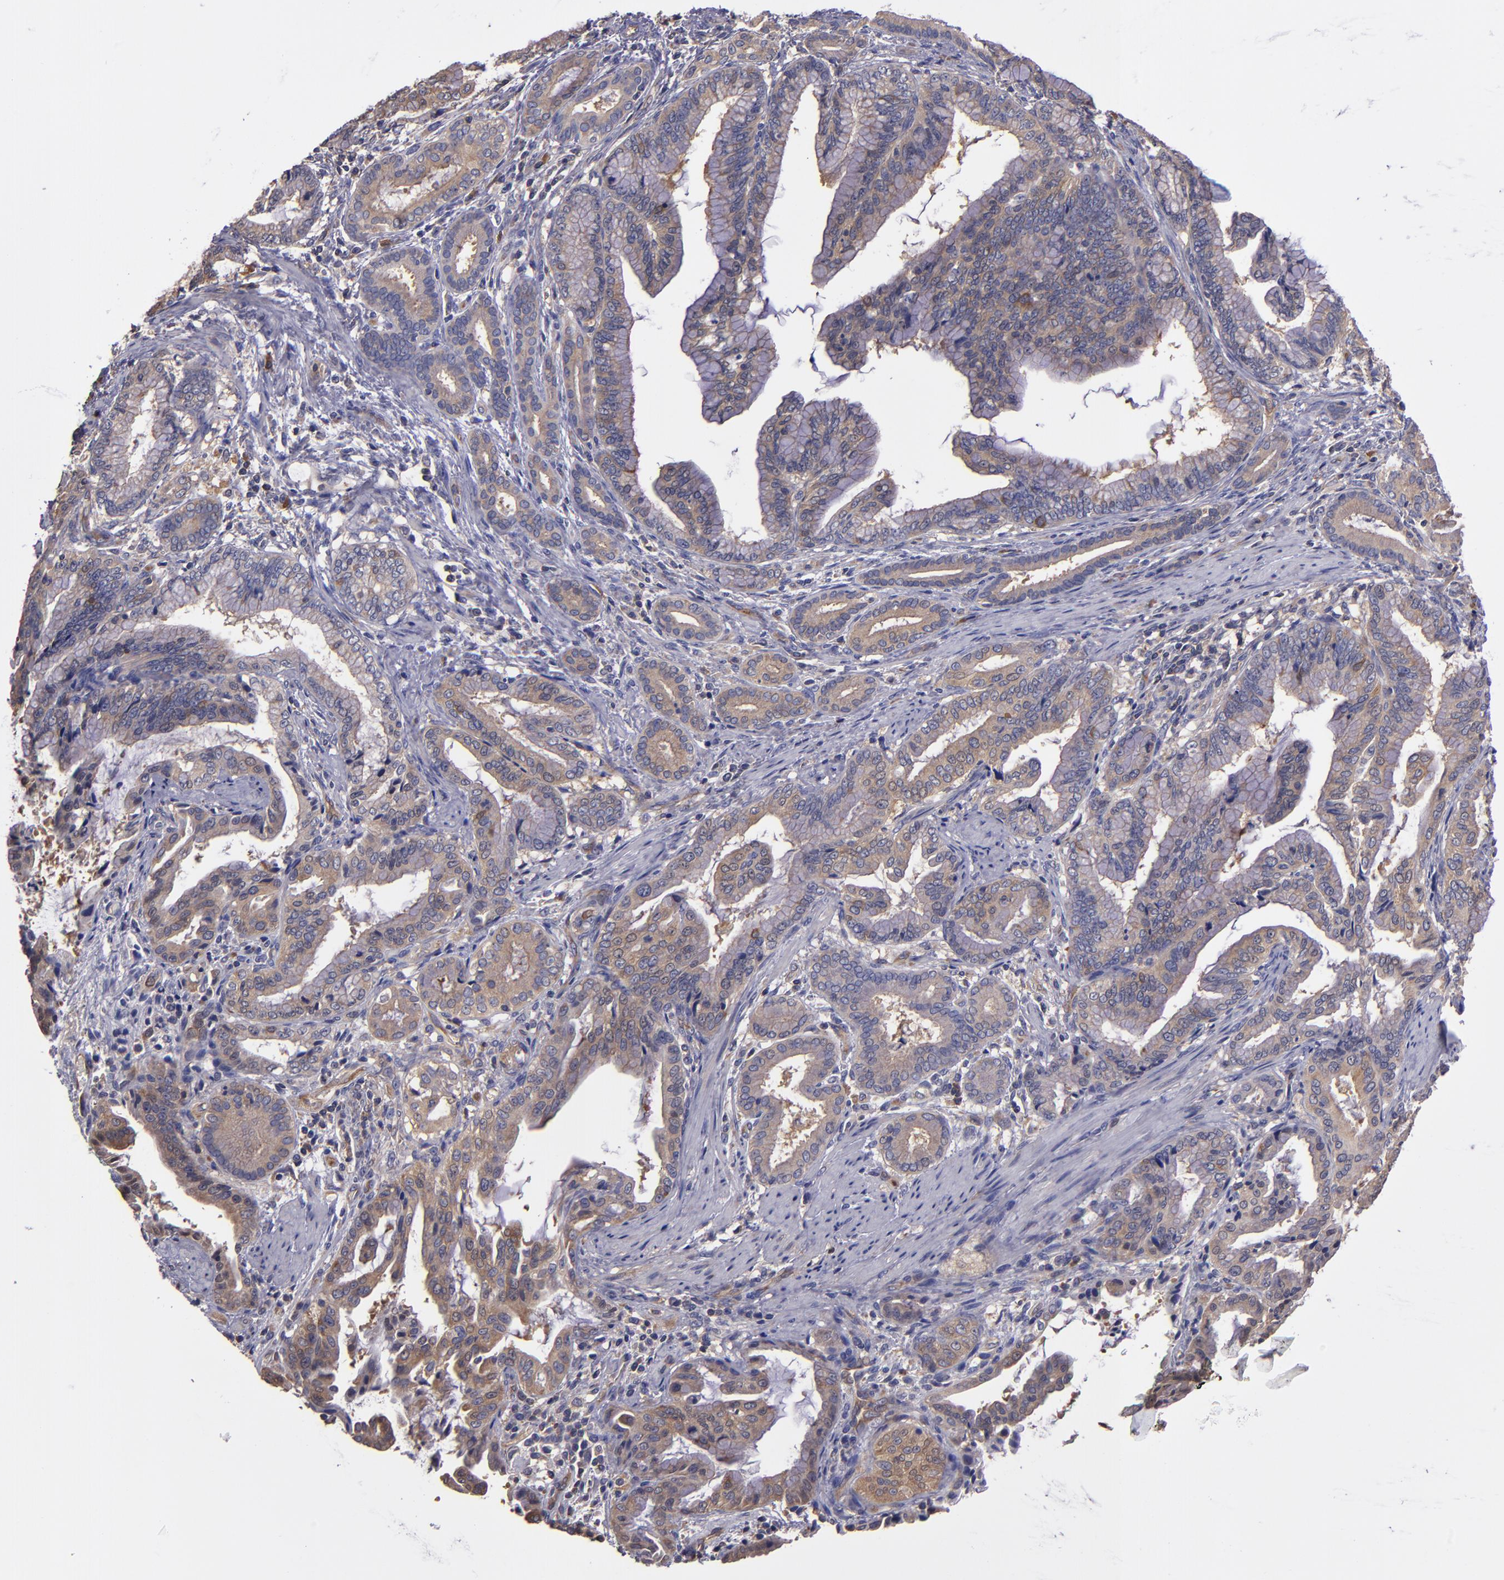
{"staining": {"intensity": "moderate", "quantity": "25%-75%", "location": "cytoplasmic/membranous"}, "tissue": "pancreatic cancer", "cell_type": "Tumor cells", "image_type": "cancer", "snomed": [{"axis": "morphology", "description": "Adenocarcinoma, NOS"}, {"axis": "topography", "description": "Pancreas"}], "caption": "Pancreatic adenocarcinoma stained with a protein marker demonstrates moderate staining in tumor cells.", "gene": "CARS1", "patient": {"sex": "female", "age": 64}}